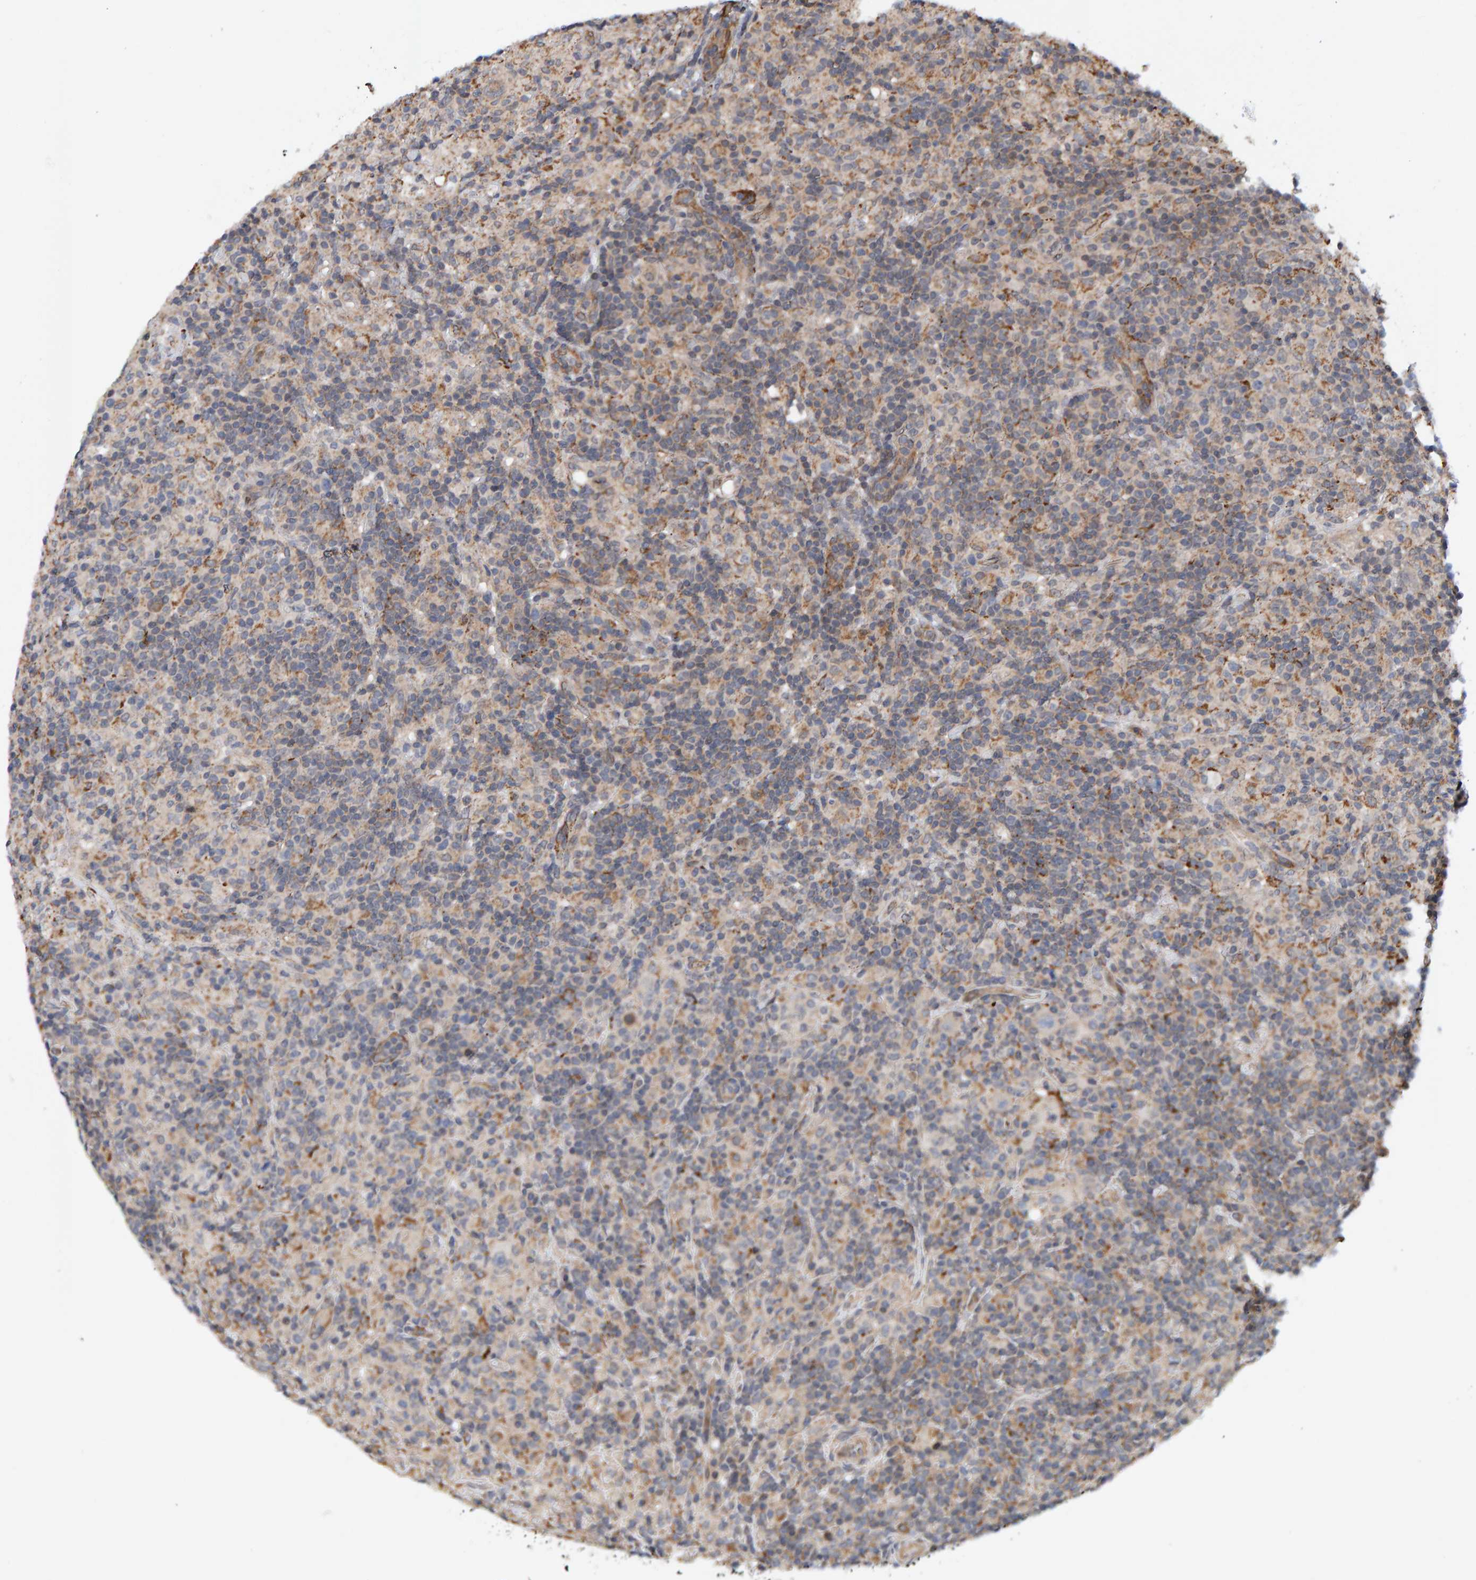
{"staining": {"intensity": "weak", "quantity": "<25%", "location": "cytoplasmic/membranous"}, "tissue": "lymphoma", "cell_type": "Tumor cells", "image_type": "cancer", "snomed": [{"axis": "morphology", "description": "Hodgkin's disease, NOS"}, {"axis": "topography", "description": "Lymph node"}], "caption": "Lymphoma was stained to show a protein in brown. There is no significant positivity in tumor cells. (DAB (3,3'-diaminobenzidine) immunohistochemistry, high magnification).", "gene": "SCRN2", "patient": {"sex": "male", "age": 70}}